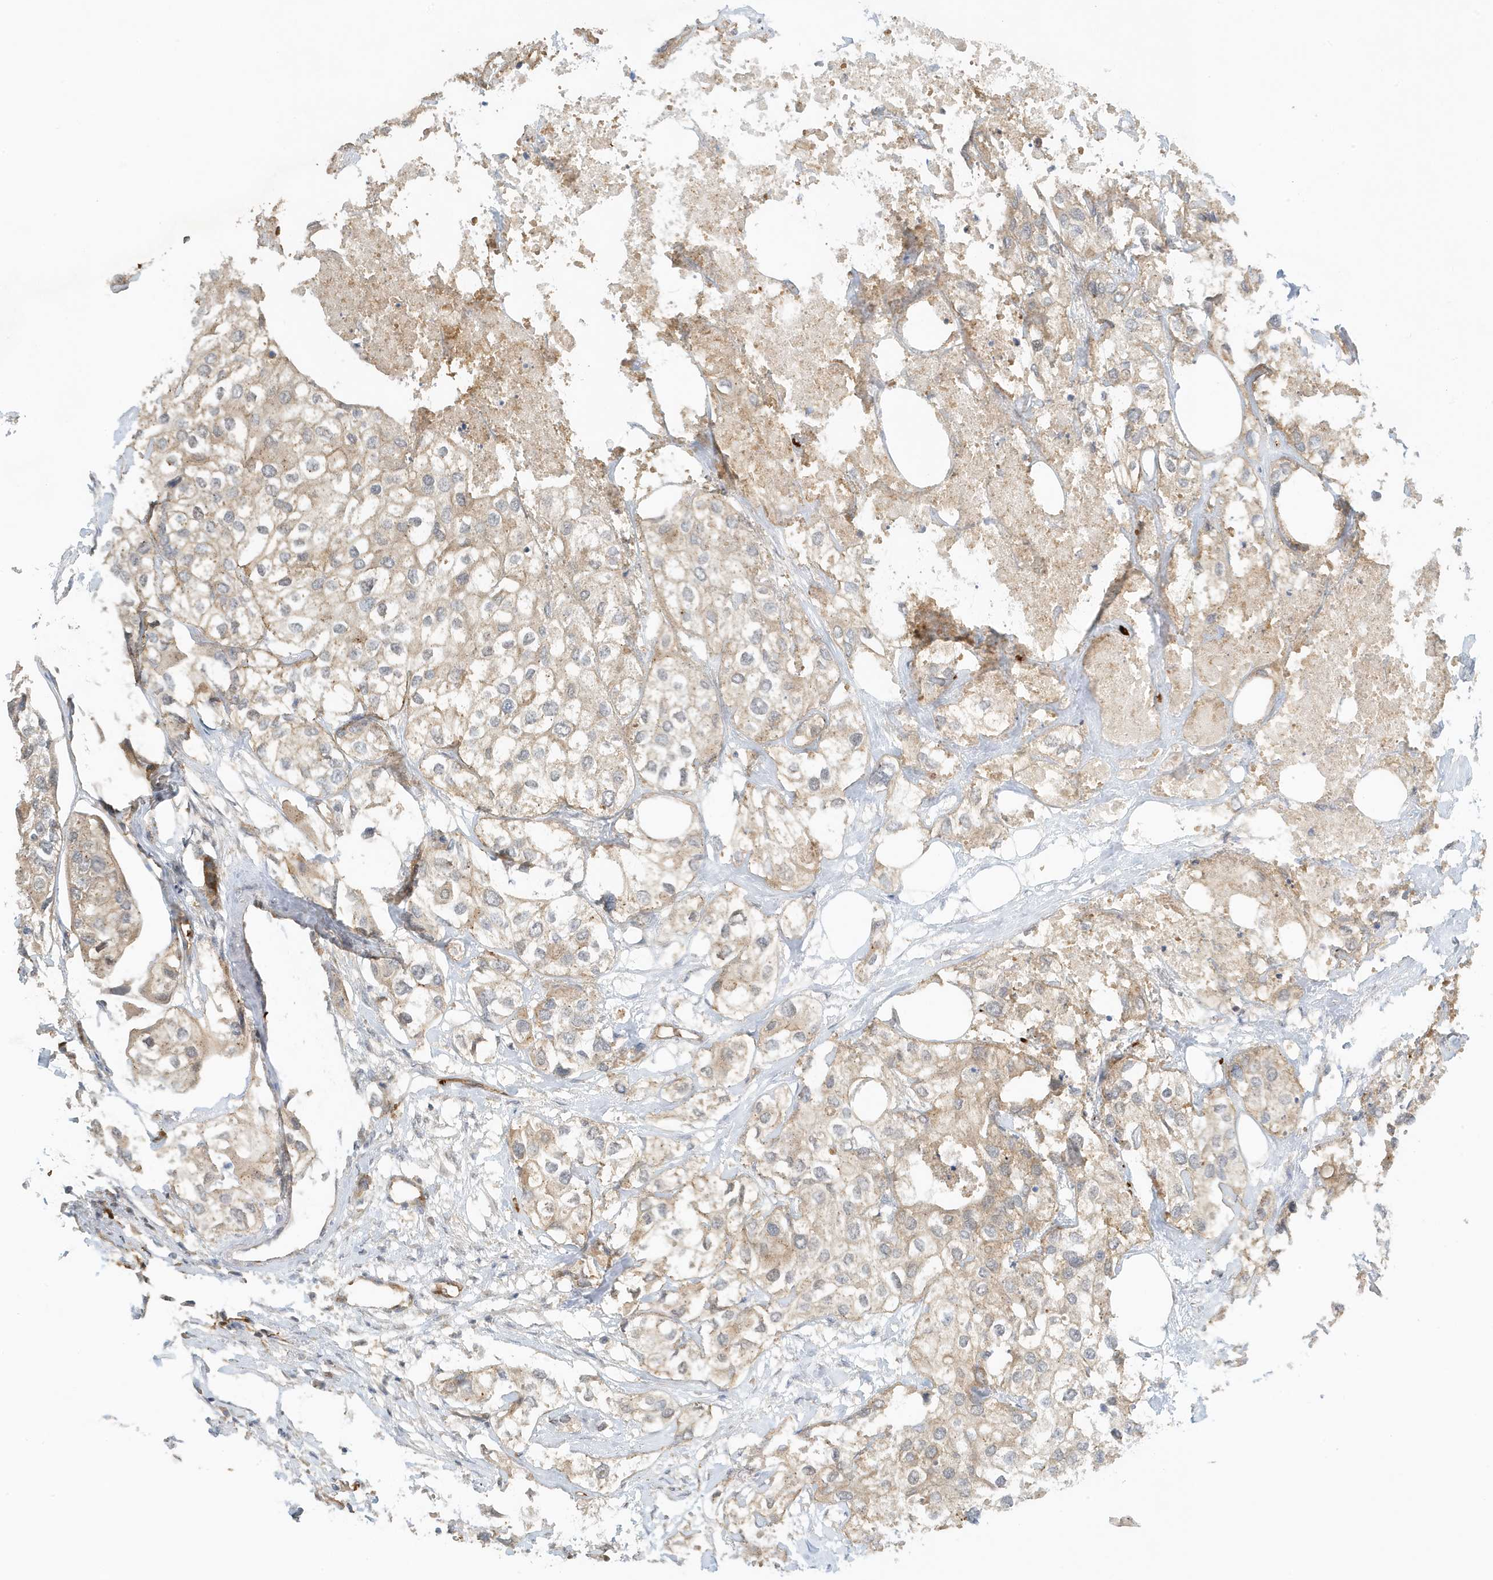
{"staining": {"intensity": "weak", "quantity": "25%-75%", "location": "cytoplasmic/membranous"}, "tissue": "urothelial cancer", "cell_type": "Tumor cells", "image_type": "cancer", "snomed": [{"axis": "morphology", "description": "Urothelial carcinoma, High grade"}, {"axis": "topography", "description": "Urinary bladder"}], "caption": "The photomicrograph displays staining of urothelial cancer, revealing weak cytoplasmic/membranous protein expression (brown color) within tumor cells.", "gene": "FYCO1", "patient": {"sex": "male", "age": 64}}